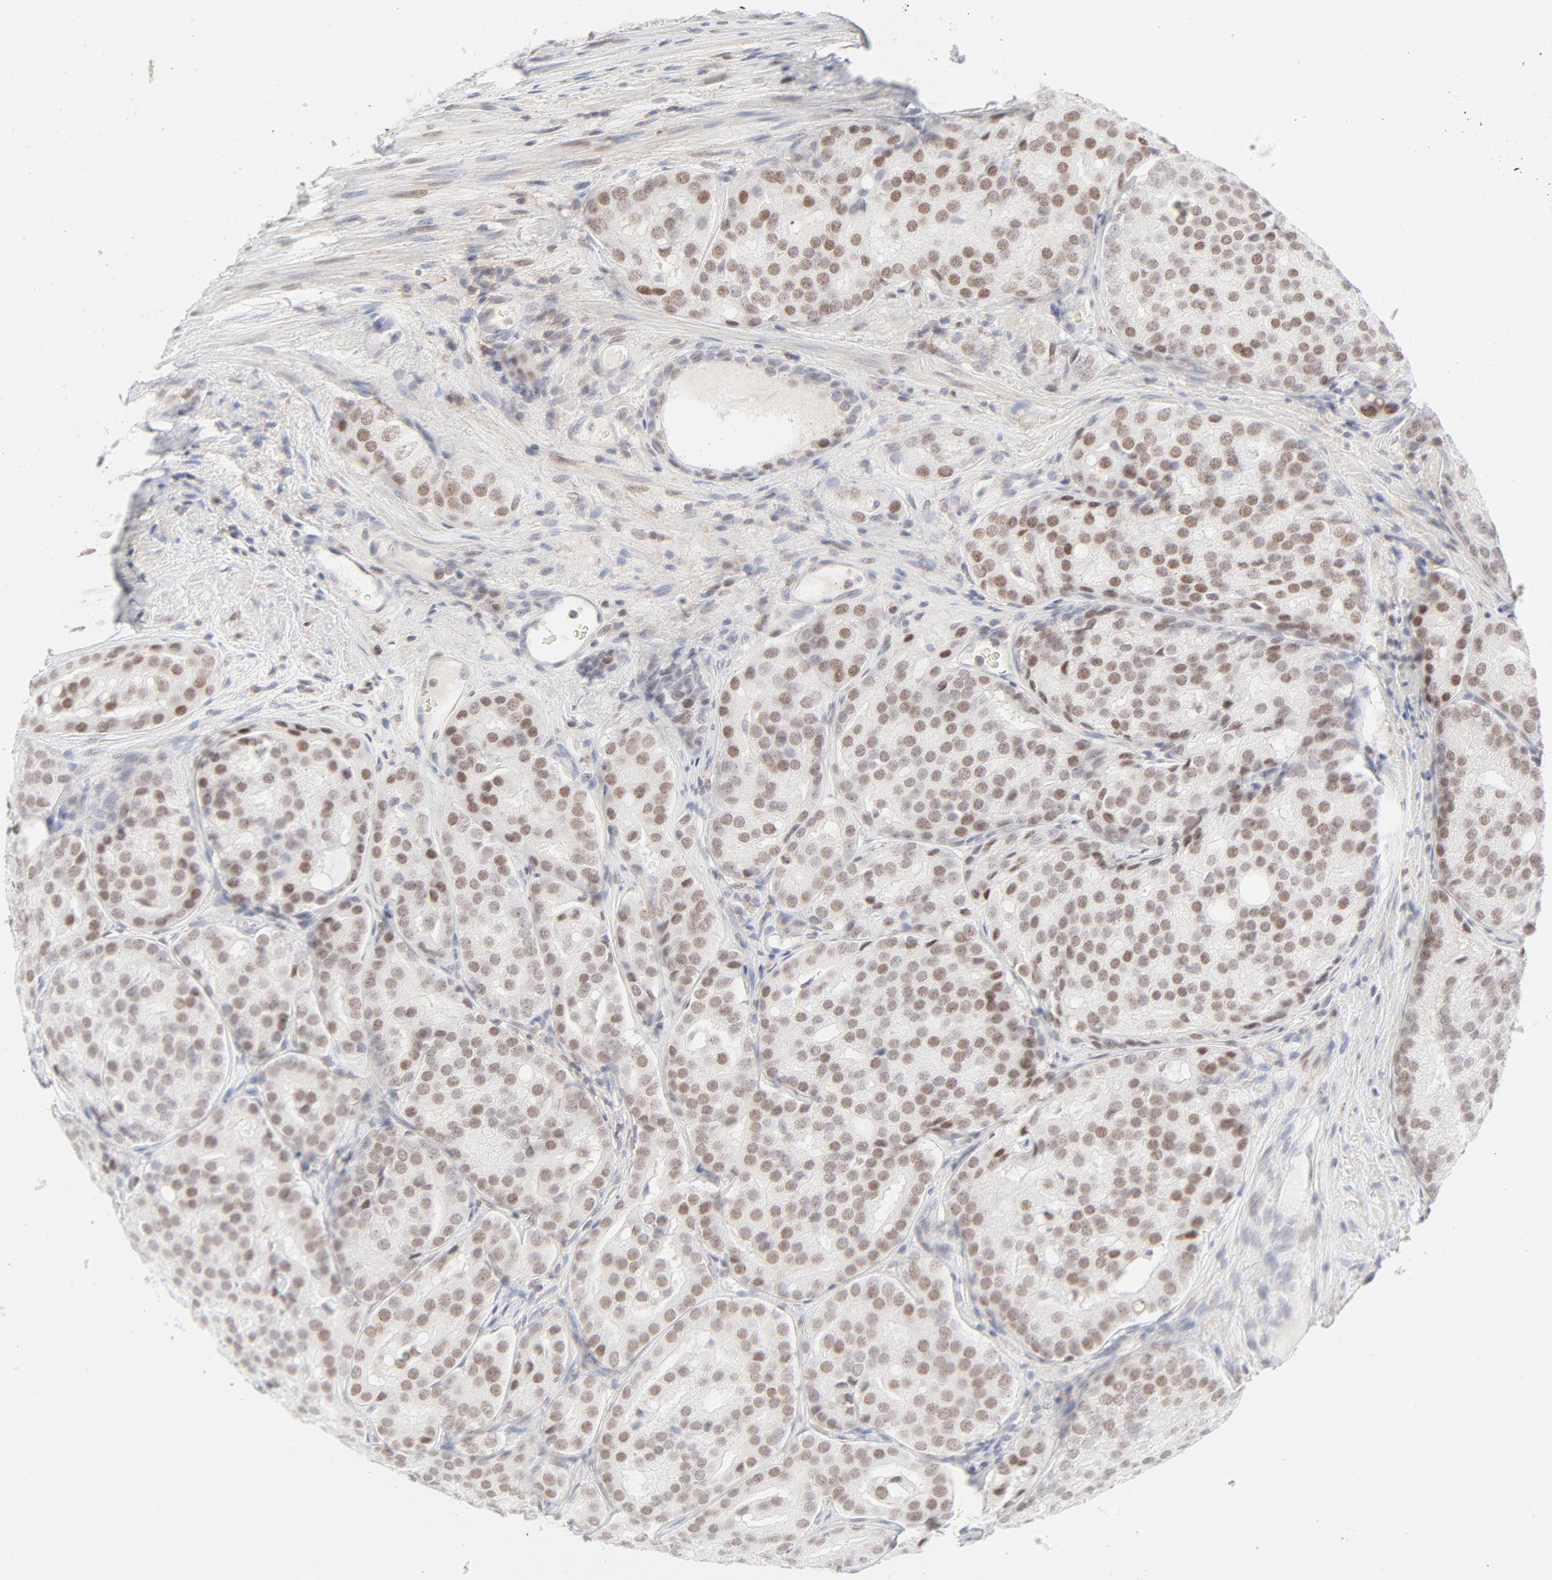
{"staining": {"intensity": "moderate", "quantity": ">75%", "location": "nuclear"}, "tissue": "prostate cancer", "cell_type": "Tumor cells", "image_type": "cancer", "snomed": [{"axis": "morphology", "description": "Adenocarcinoma, High grade"}, {"axis": "topography", "description": "Prostate"}], "caption": "Prostate adenocarcinoma (high-grade) stained with immunohistochemistry (IHC) demonstrates moderate nuclear expression in about >75% of tumor cells.", "gene": "PRKCB", "patient": {"sex": "male", "age": 64}}